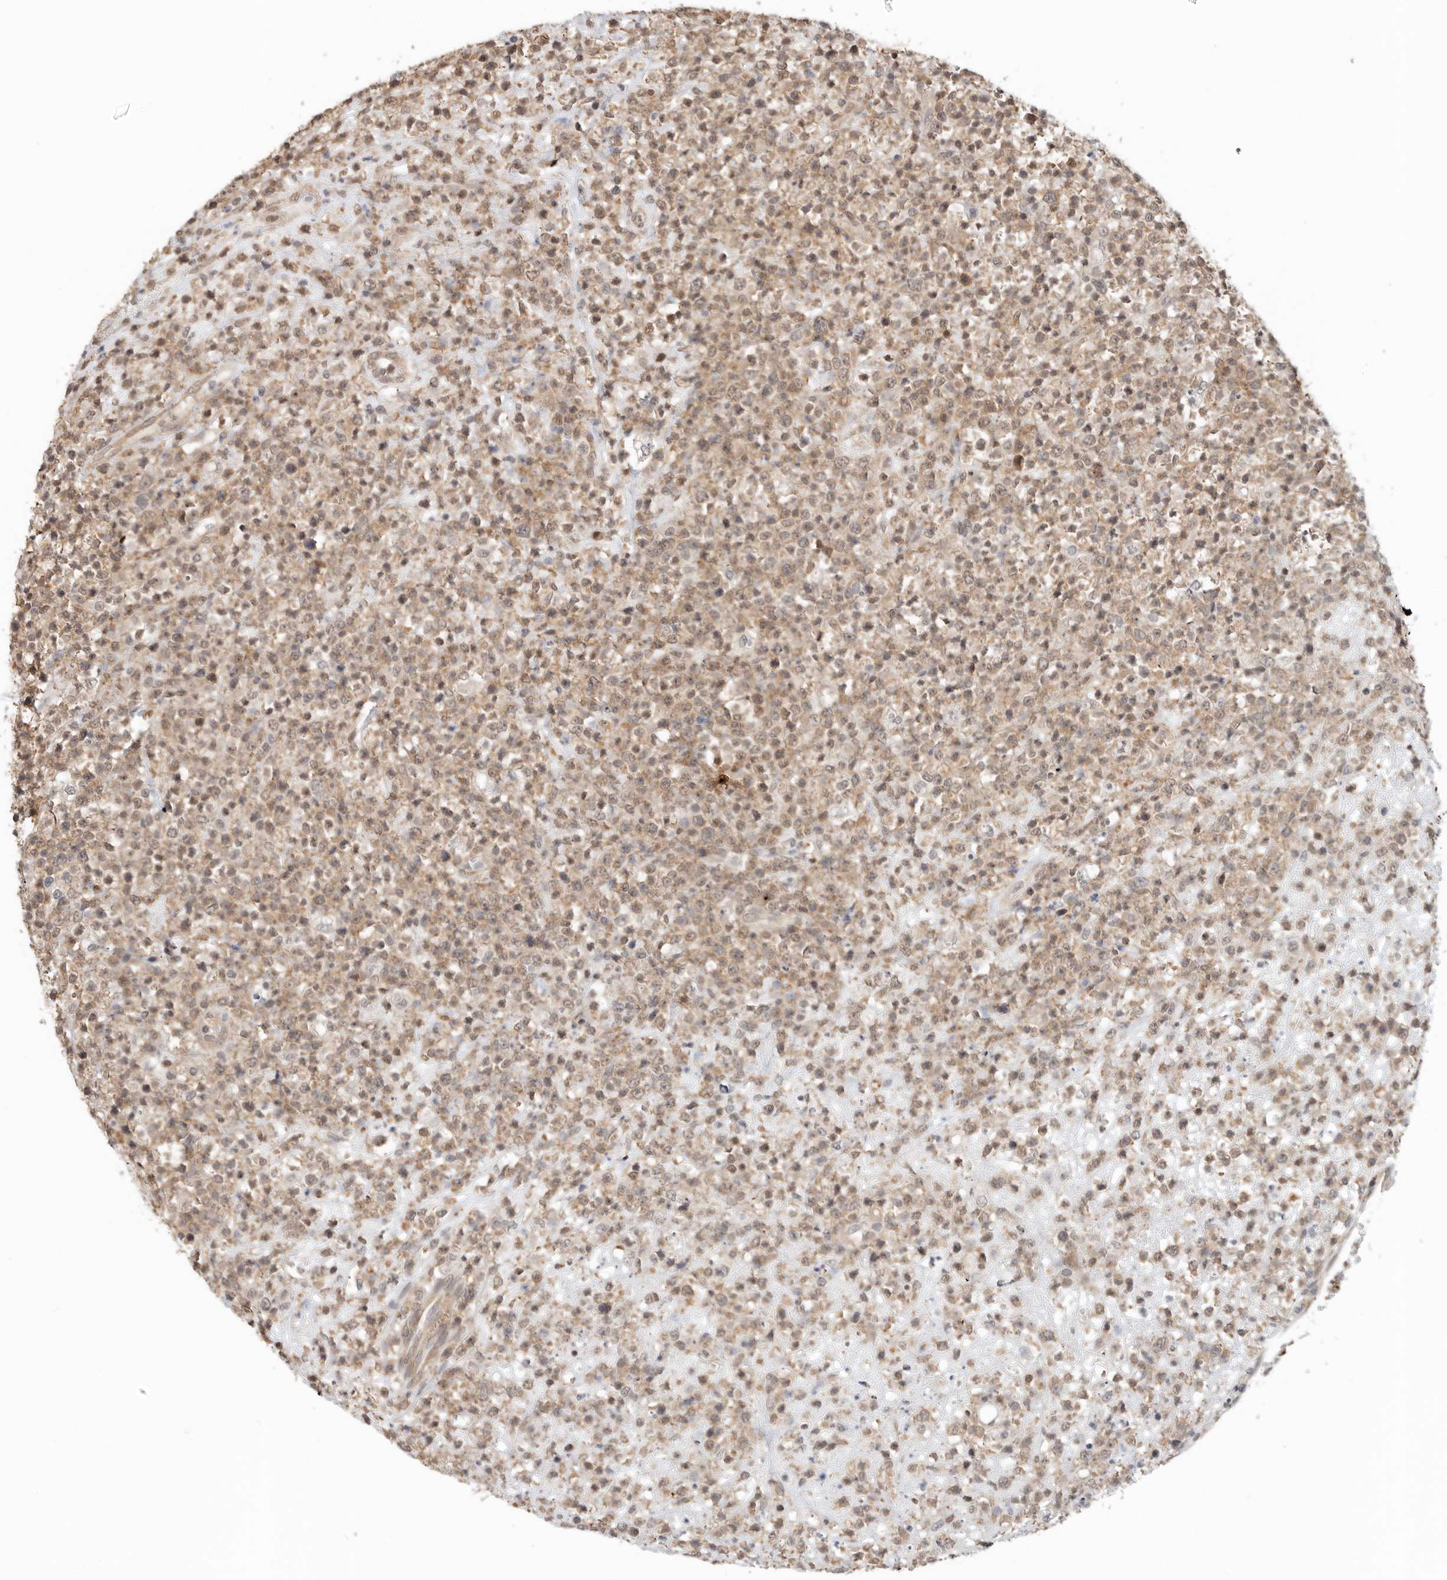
{"staining": {"intensity": "moderate", "quantity": ">75%", "location": "cytoplasmic/membranous,nuclear"}, "tissue": "lymphoma", "cell_type": "Tumor cells", "image_type": "cancer", "snomed": [{"axis": "morphology", "description": "Malignant lymphoma, non-Hodgkin's type, High grade"}, {"axis": "topography", "description": "Colon"}], "caption": "Immunohistochemistry micrograph of neoplastic tissue: human high-grade malignant lymphoma, non-Hodgkin's type stained using immunohistochemistry reveals medium levels of moderate protein expression localized specifically in the cytoplasmic/membranous and nuclear of tumor cells, appearing as a cytoplasmic/membranous and nuclear brown color.", "gene": "METAP1", "patient": {"sex": "female", "age": 53}}